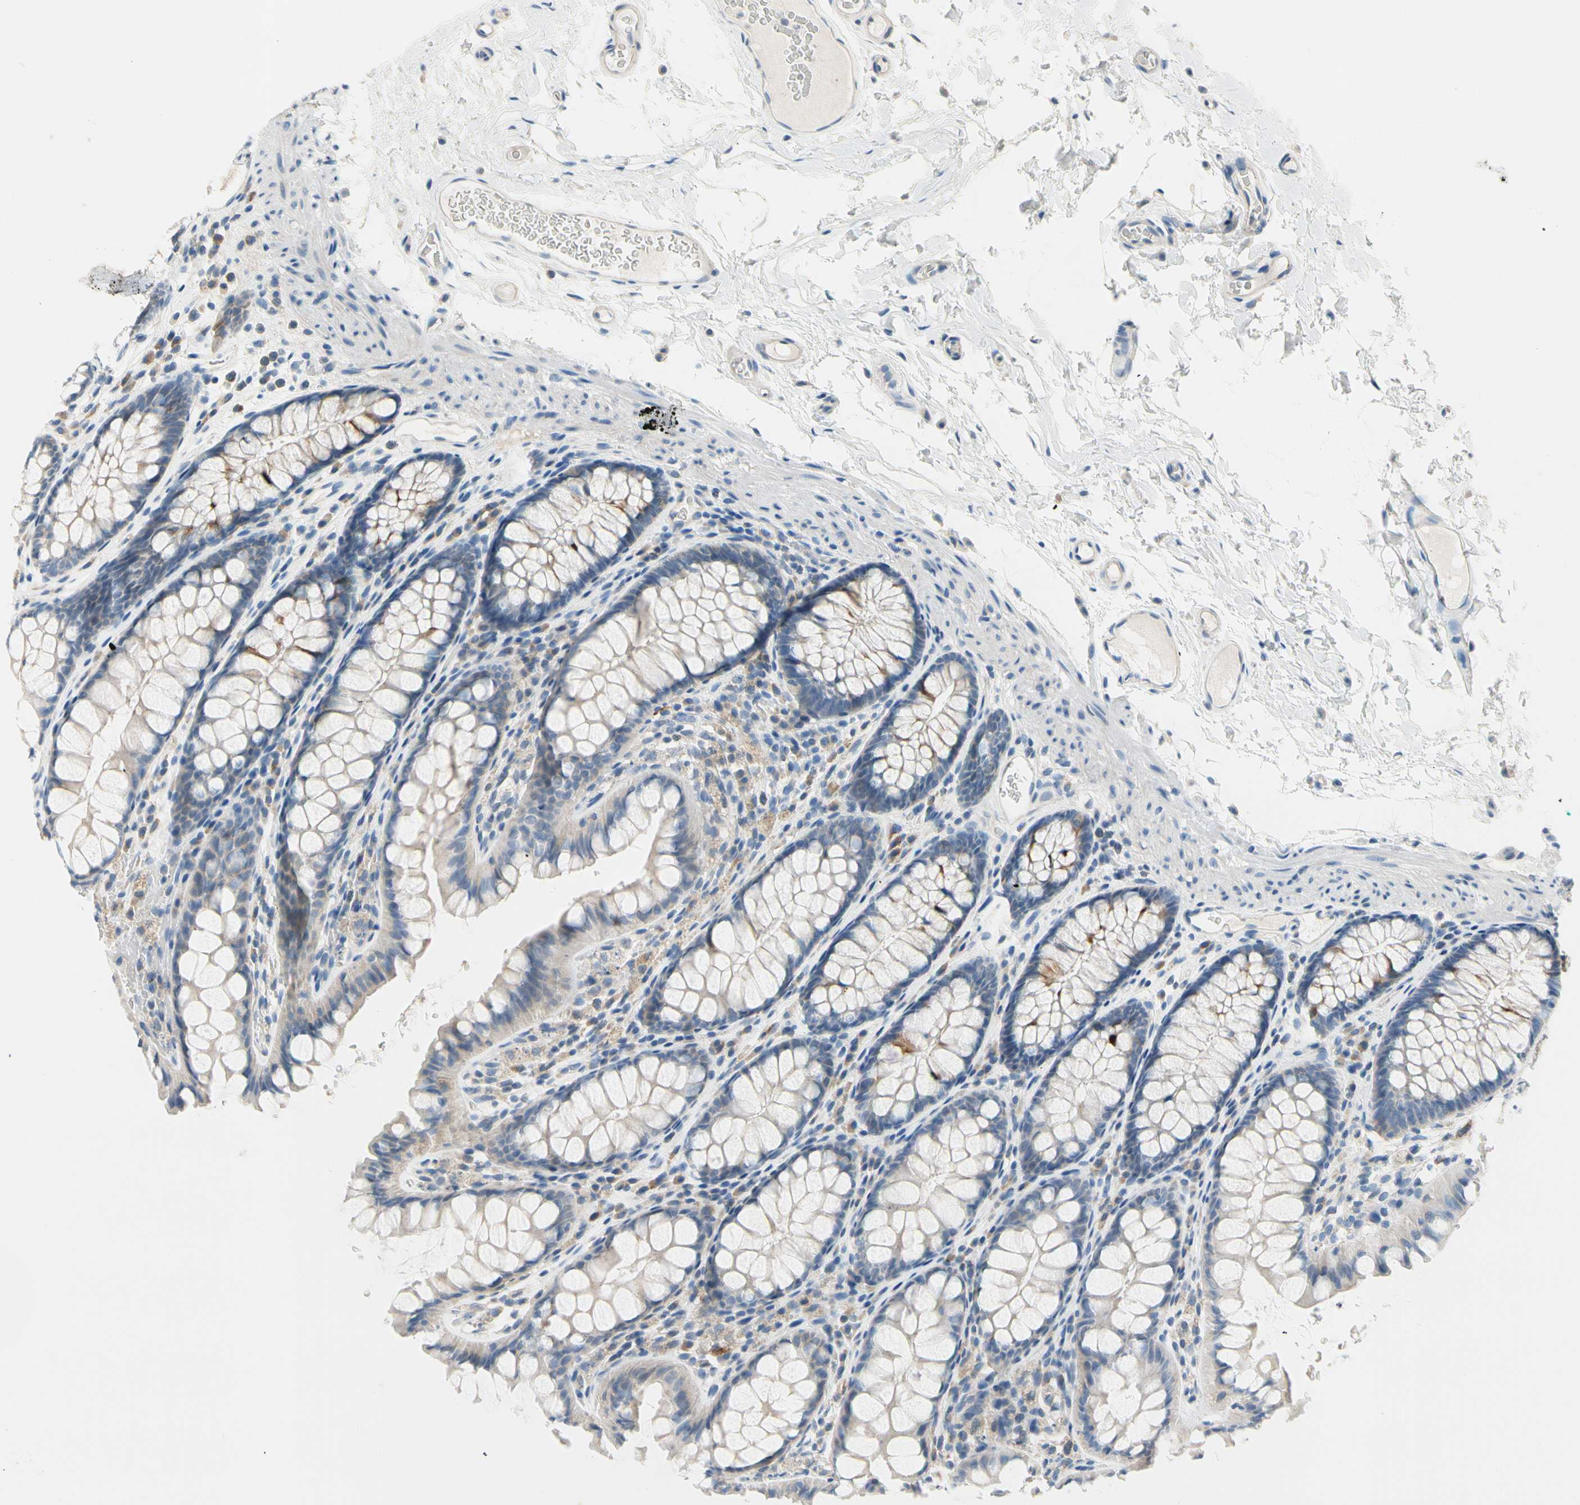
{"staining": {"intensity": "negative", "quantity": "none", "location": "none"}, "tissue": "colon", "cell_type": "Endothelial cells", "image_type": "normal", "snomed": [{"axis": "morphology", "description": "Normal tissue, NOS"}, {"axis": "topography", "description": "Colon"}], "caption": "Immunohistochemistry (IHC) image of benign colon: colon stained with DAB (3,3'-diaminobenzidine) displays no significant protein expression in endothelial cells.", "gene": "CKAP2", "patient": {"sex": "female", "age": 55}}